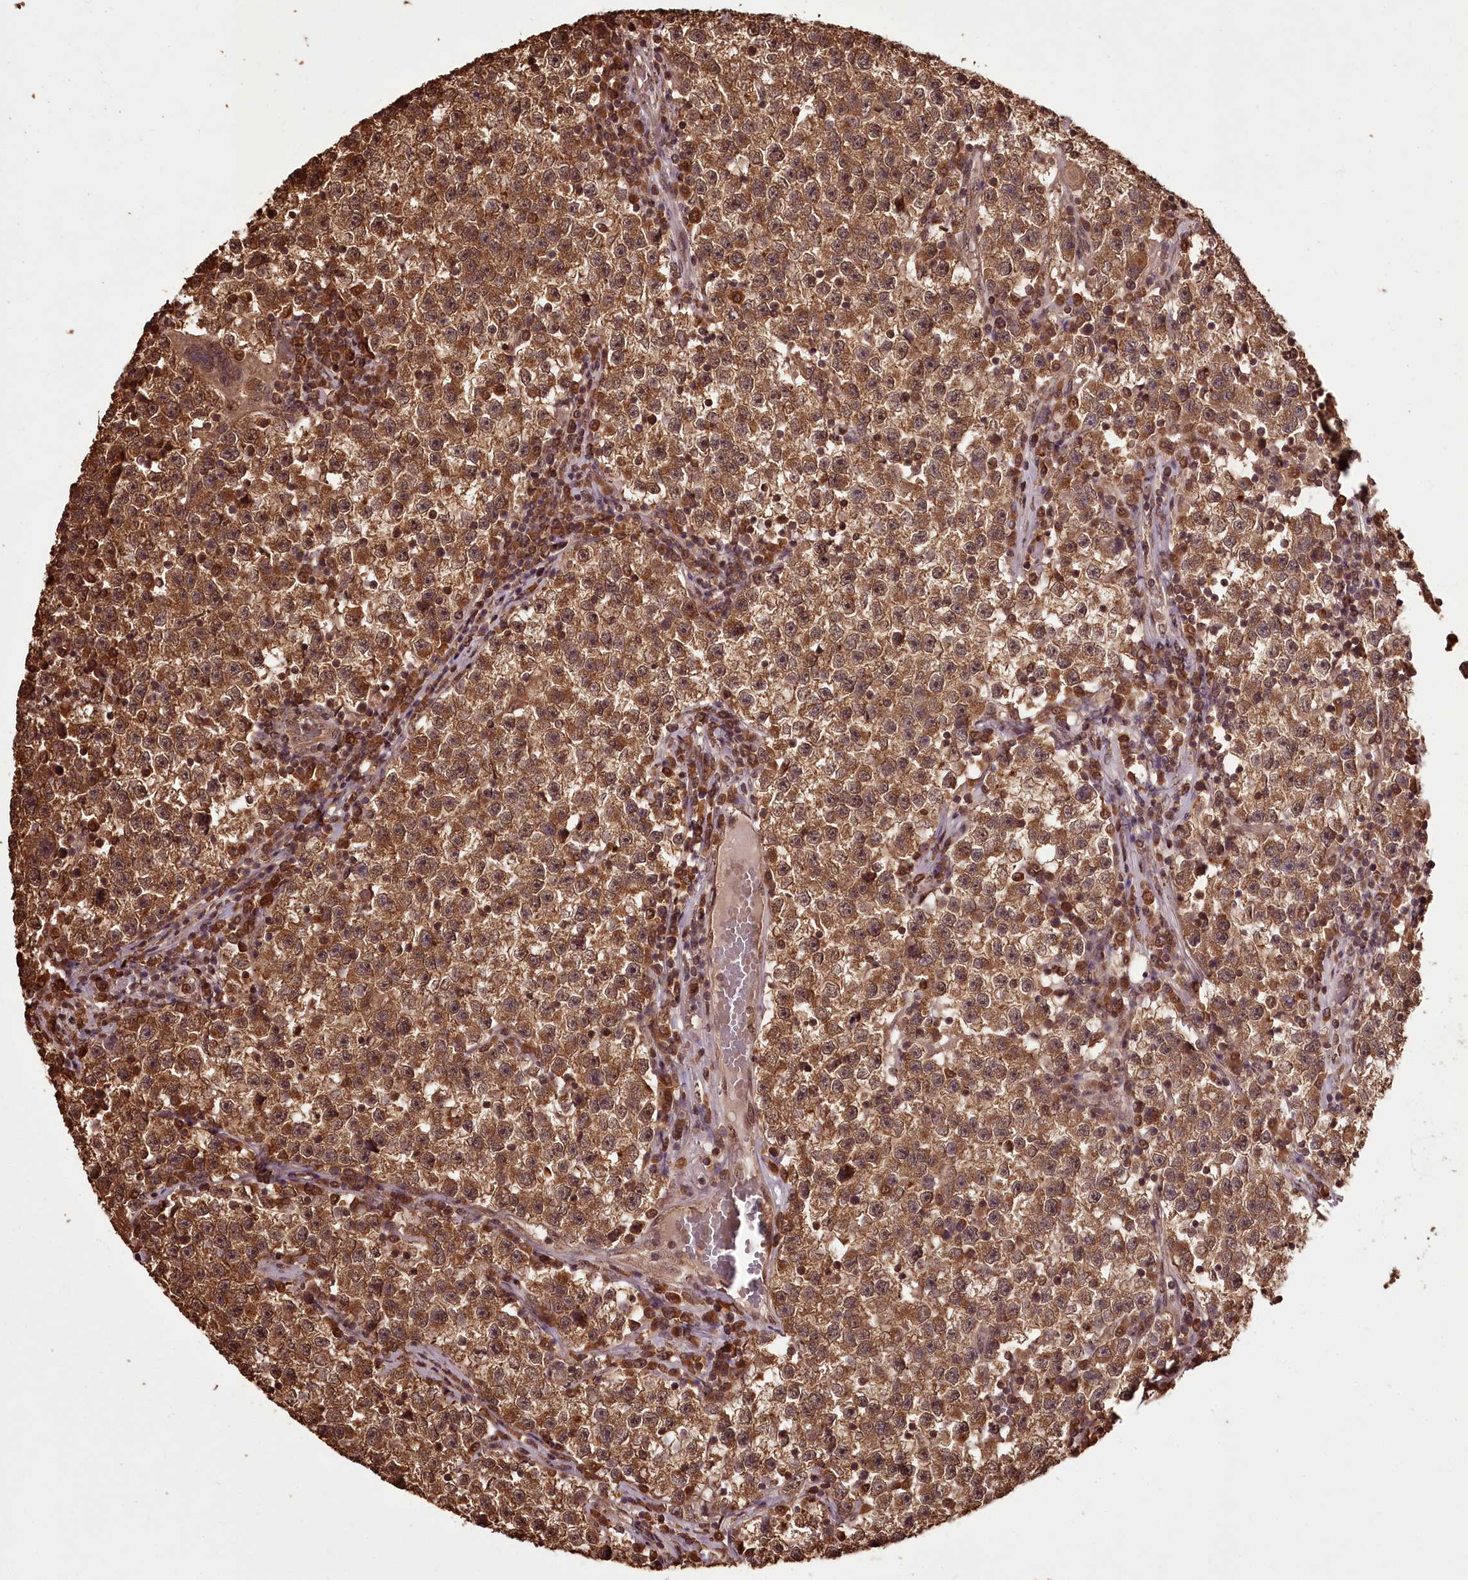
{"staining": {"intensity": "moderate", "quantity": ">75%", "location": "cytoplasmic/membranous"}, "tissue": "testis cancer", "cell_type": "Tumor cells", "image_type": "cancer", "snomed": [{"axis": "morphology", "description": "Seminoma, NOS"}, {"axis": "topography", "description": "Testis"}], "caption": "This photomicrograph exhibits IHC staining of human testis seminoma, with medium moderate cytoplasmic/membranous expression in about >75% of tumor cells.", "gene": "NPRL2", "patient": {"sex": "male", "age": 22}}